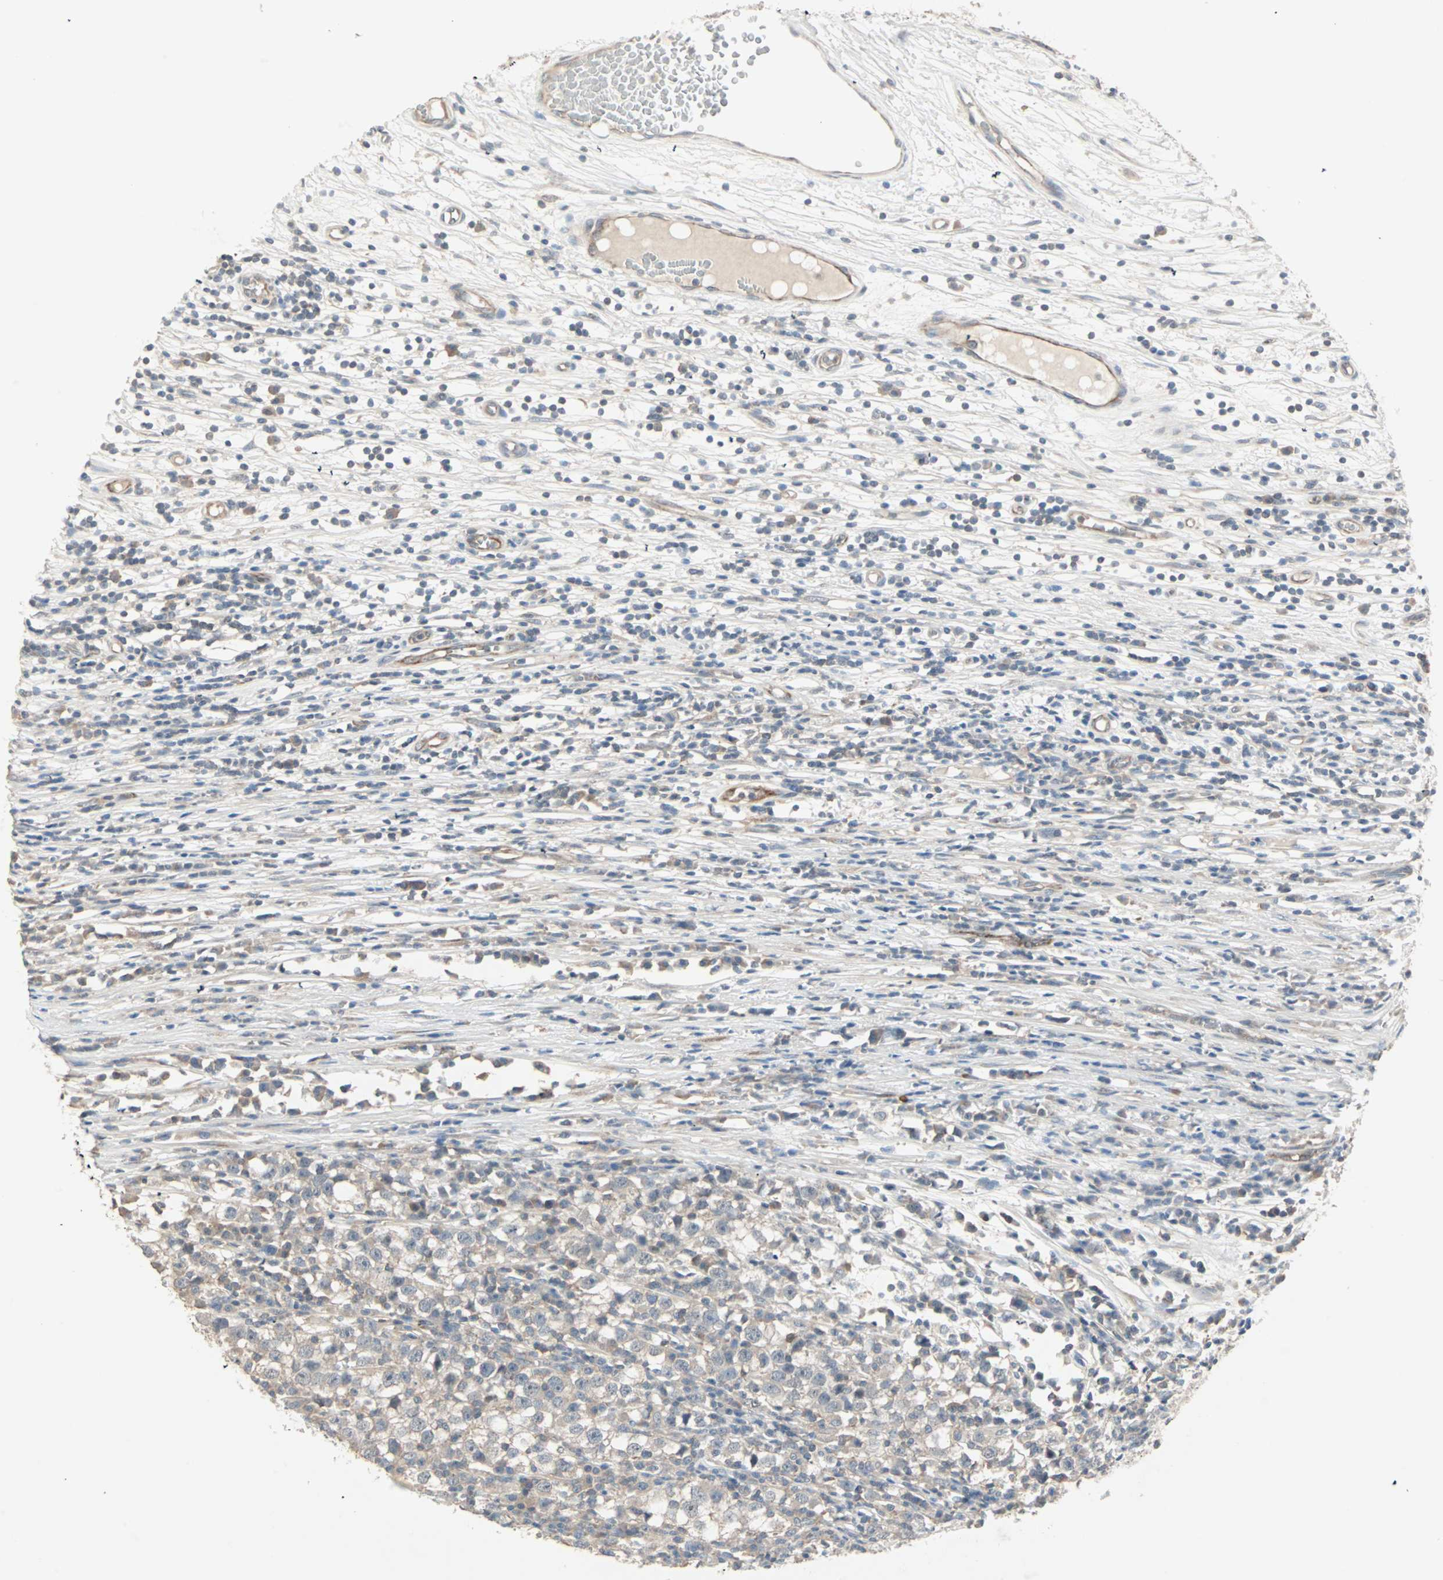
{"staining": {"intensity": "weak", "quantity": ">75%", "location": "cytoplasmic/membranous"}, "tissue": "testis cancer", "cell_type": "Tumor cells", "image_type": "cancer", "snomed": [{"axis": "morphology", "description": "Seminoma, NOS"}, {"axis": "topography", "description": "Testis"}], "caption": "Testis cancer stained with DAB (3,3'-diaminobenzidine) immunohistochemistry exhibits low levels of weak cytoplasmic/membranous expression in about >75% of tumor cells.", "gene": "ZFP36", "patient": {"sex": "male", "age": 65}}